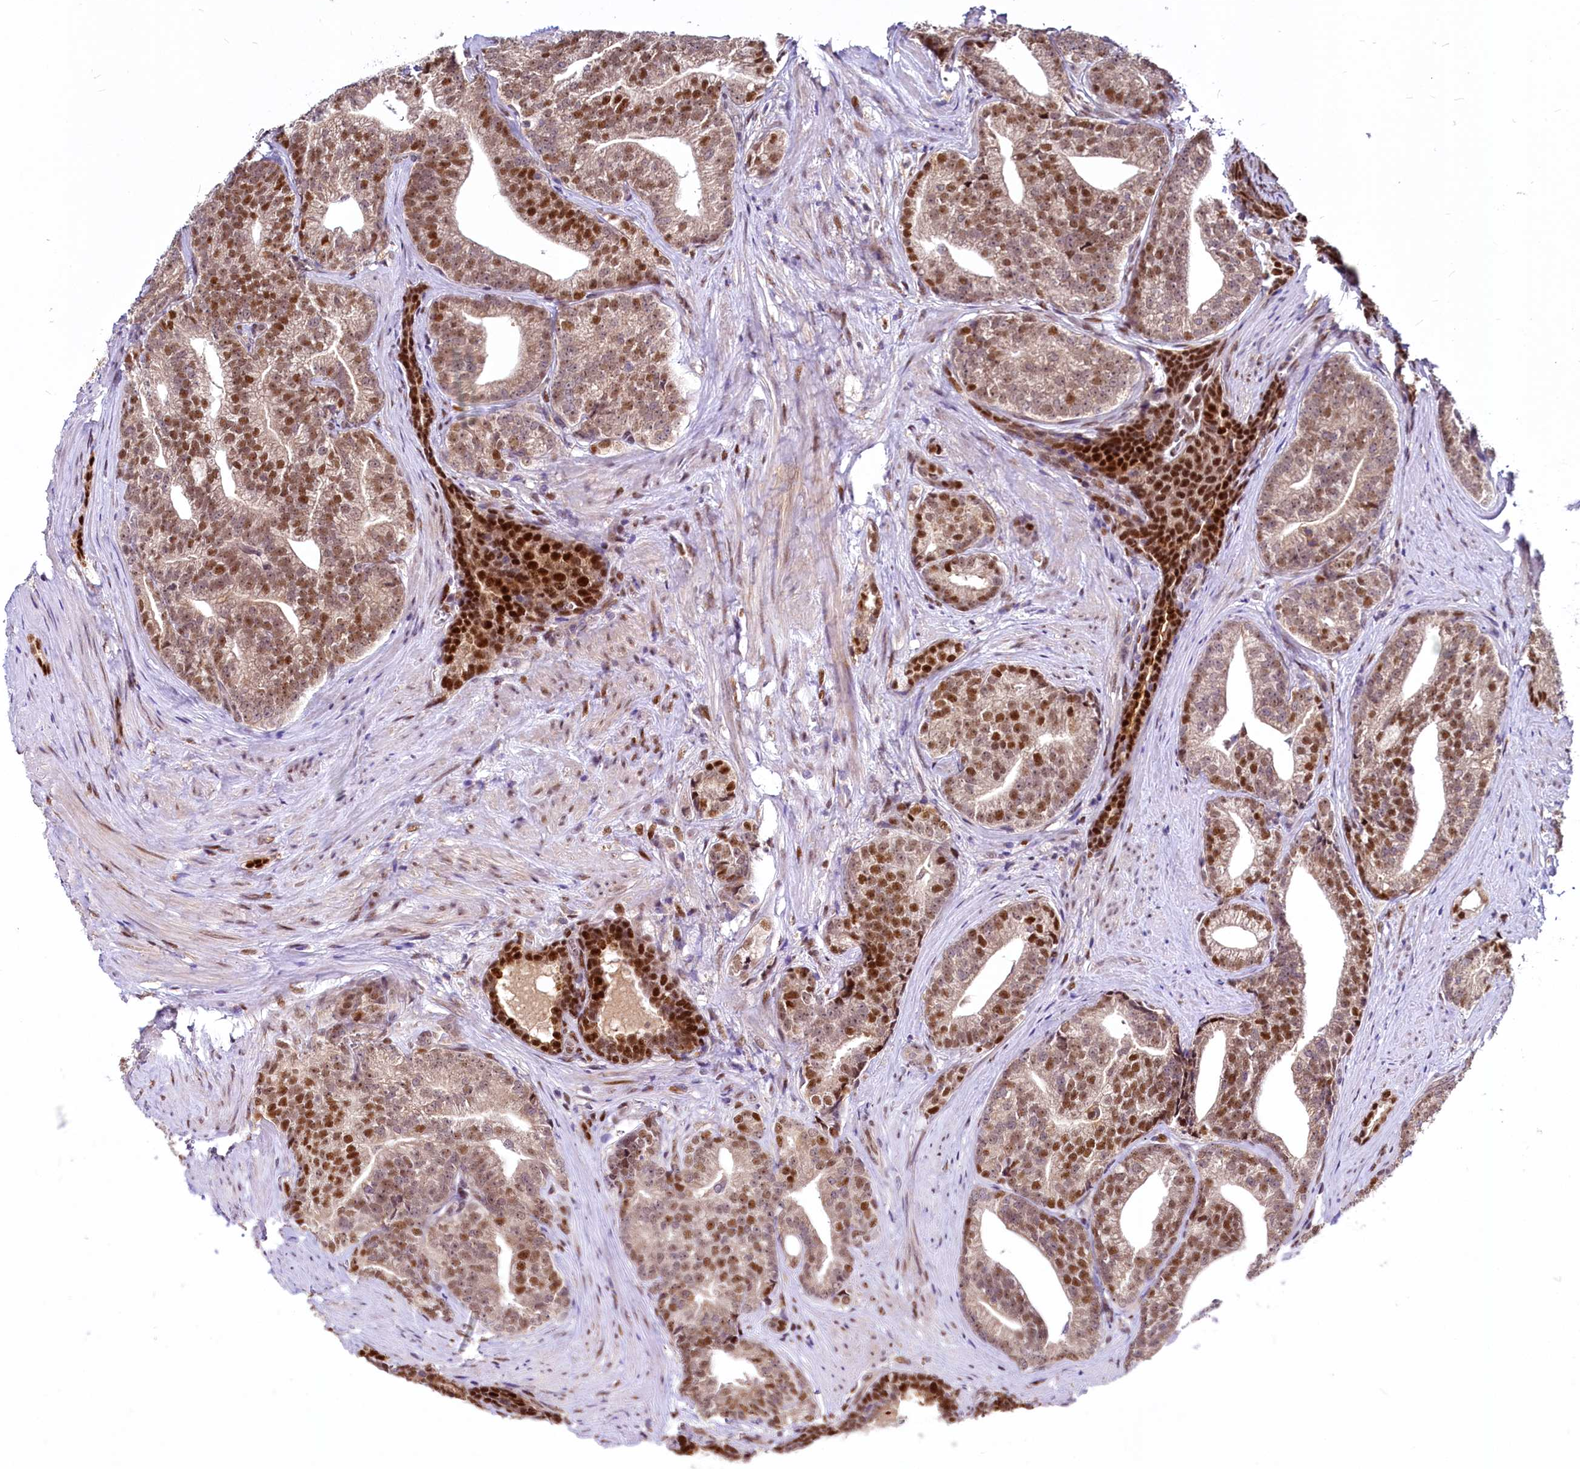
{"staining": {"intensity": "moderate", "quantity": ">75%", "location": "nuclear"}, "tissue": "prostate cancer", "cell_type": "Tumor cells", "image_type": "cancer", "snomed": [{"axis": "morphology", "description": "Adenocarcinoma, Low grade"}, {"axis": "topography", "description": "Prostate"}], "caption": "This is a photomicrograph of immunohistochemistry staining of adenocarcinoma (low-grade) (prostate), which shows moderate expression in the nuclear of tumor cells.", "gene": "MAML2", "patient": {"sex": "male", "age": 71}}